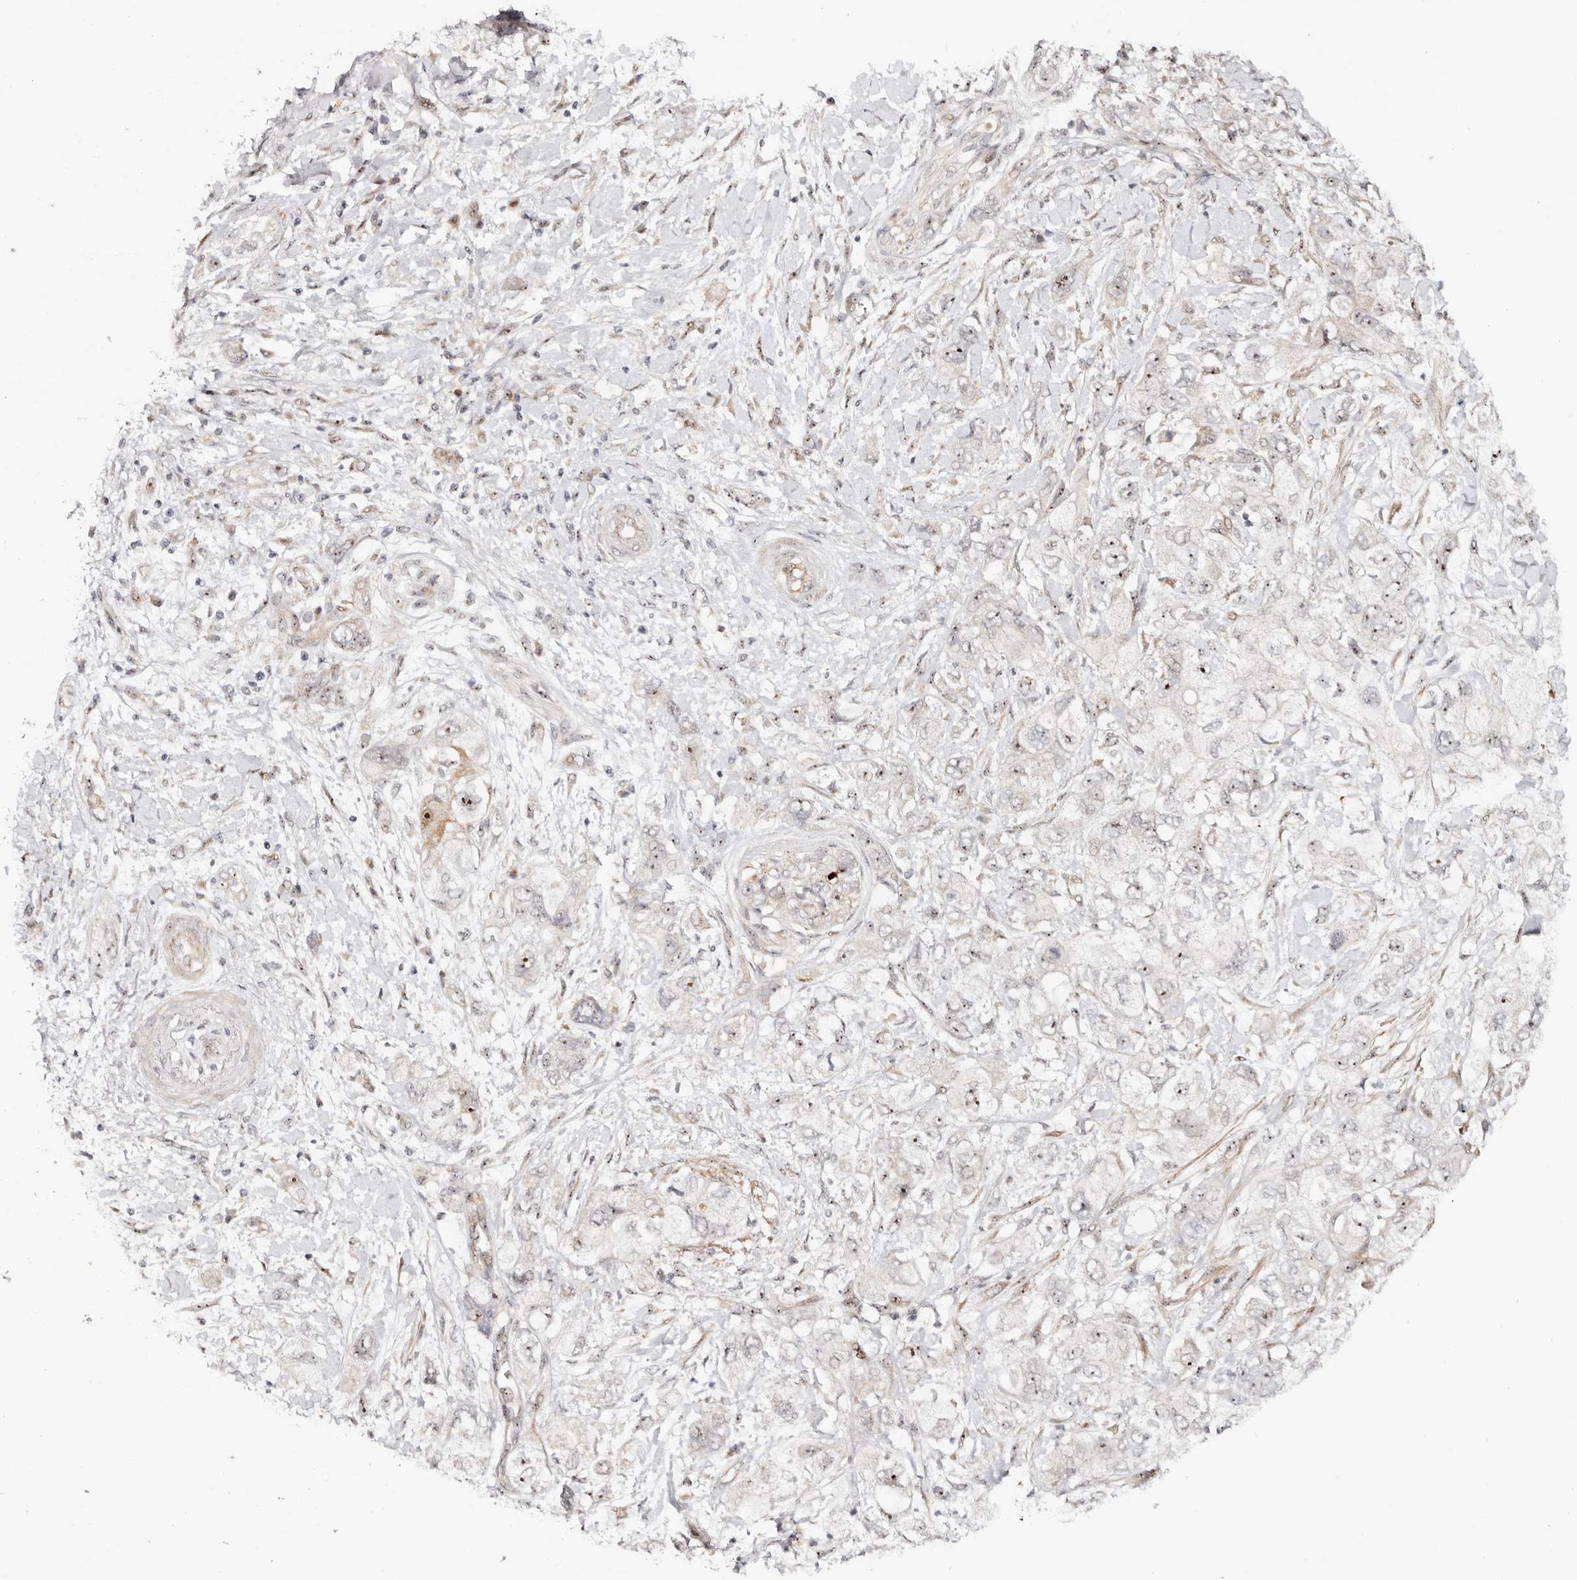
{"staining": {"intensity": "moderate", "quantity": "25%-75%", "location": "nuclear"}, "tissue": "pancreatic cancer", "cell_type": "Tumor cells", "image_type": "cancer", "snomed": [{"axis": "morphology", "description": "Adenocarcinoma, NOS"}, {"axis": "topography", "description": "Pancreas"}], "caption": "Immunohistochemical staining of pancreatic cancer reveals moderate nuclear protein expression in about 25%-75% of tumor cells.", "gene": "ODF2L", "patient": {"sex": "female", "age": 73}}